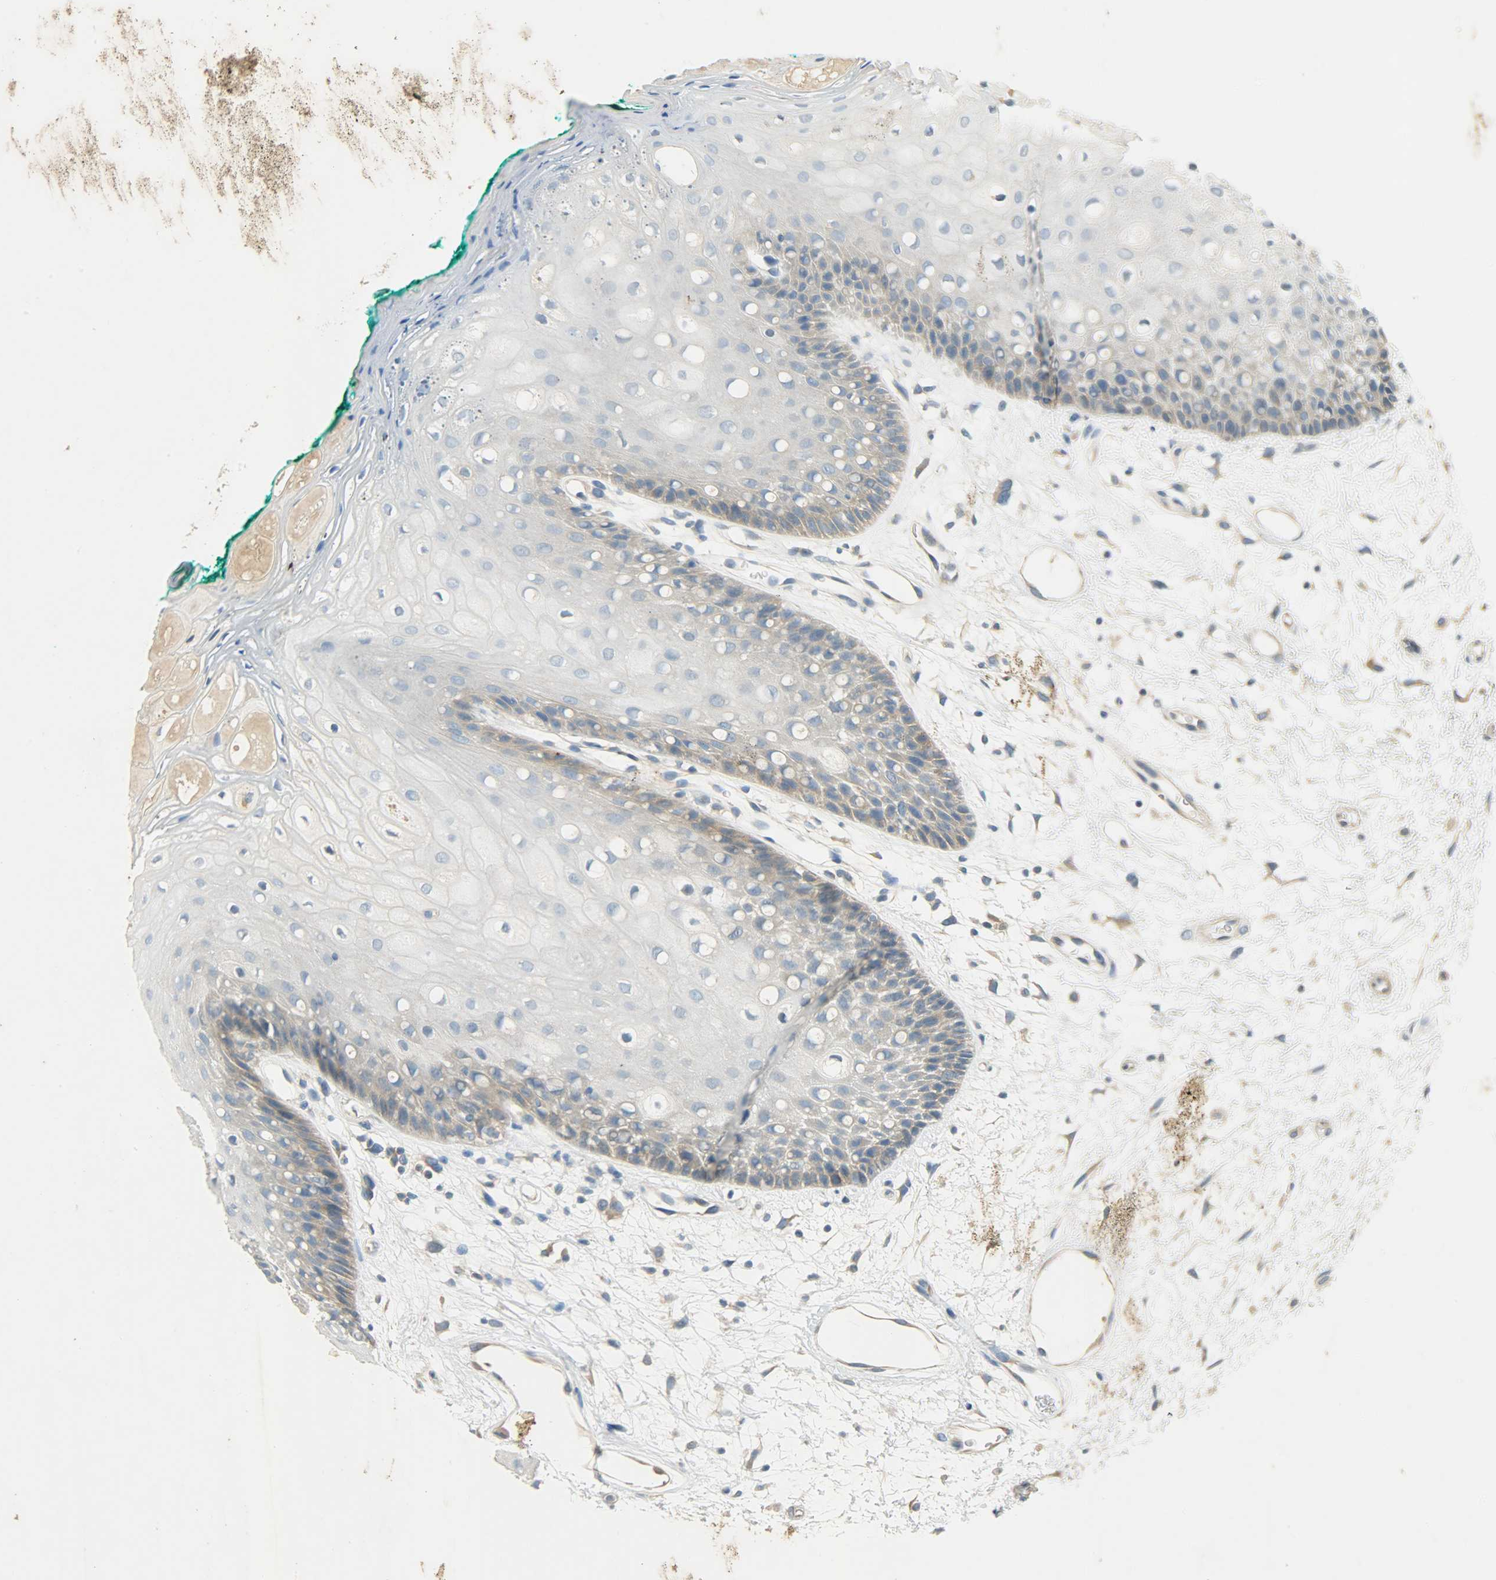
{"staining": {"intensity": "moderate", "quantity": "<25%", "location": "cytoplasmic/membranous"}, "tissue": "oral mucosa", "cell_type": "Squamous epithelial cells", "image_type": "normal", "snomed": [{"axis": "morphology", "description": "Normal tissue, NOS"}, {"axis": "morphology", "description": "Squamous cell carcinoma, NOS"}, {"axis": "topography", "description": "Skeletal muscle"}, {"axis": "topography", "description": "Oral tissue"}, {"axis": "topography", "description": "Head-Neck"}], "caption": "Squamous epithelial cells display low levels of moderate cytoplasmic/membranous expression in about <25% of cells in normal human oral mucosa. (IHC, brightfield microscopy, high magnification).", "gene": "DSG2", "patient": {"sex": "female", "age": 84}}